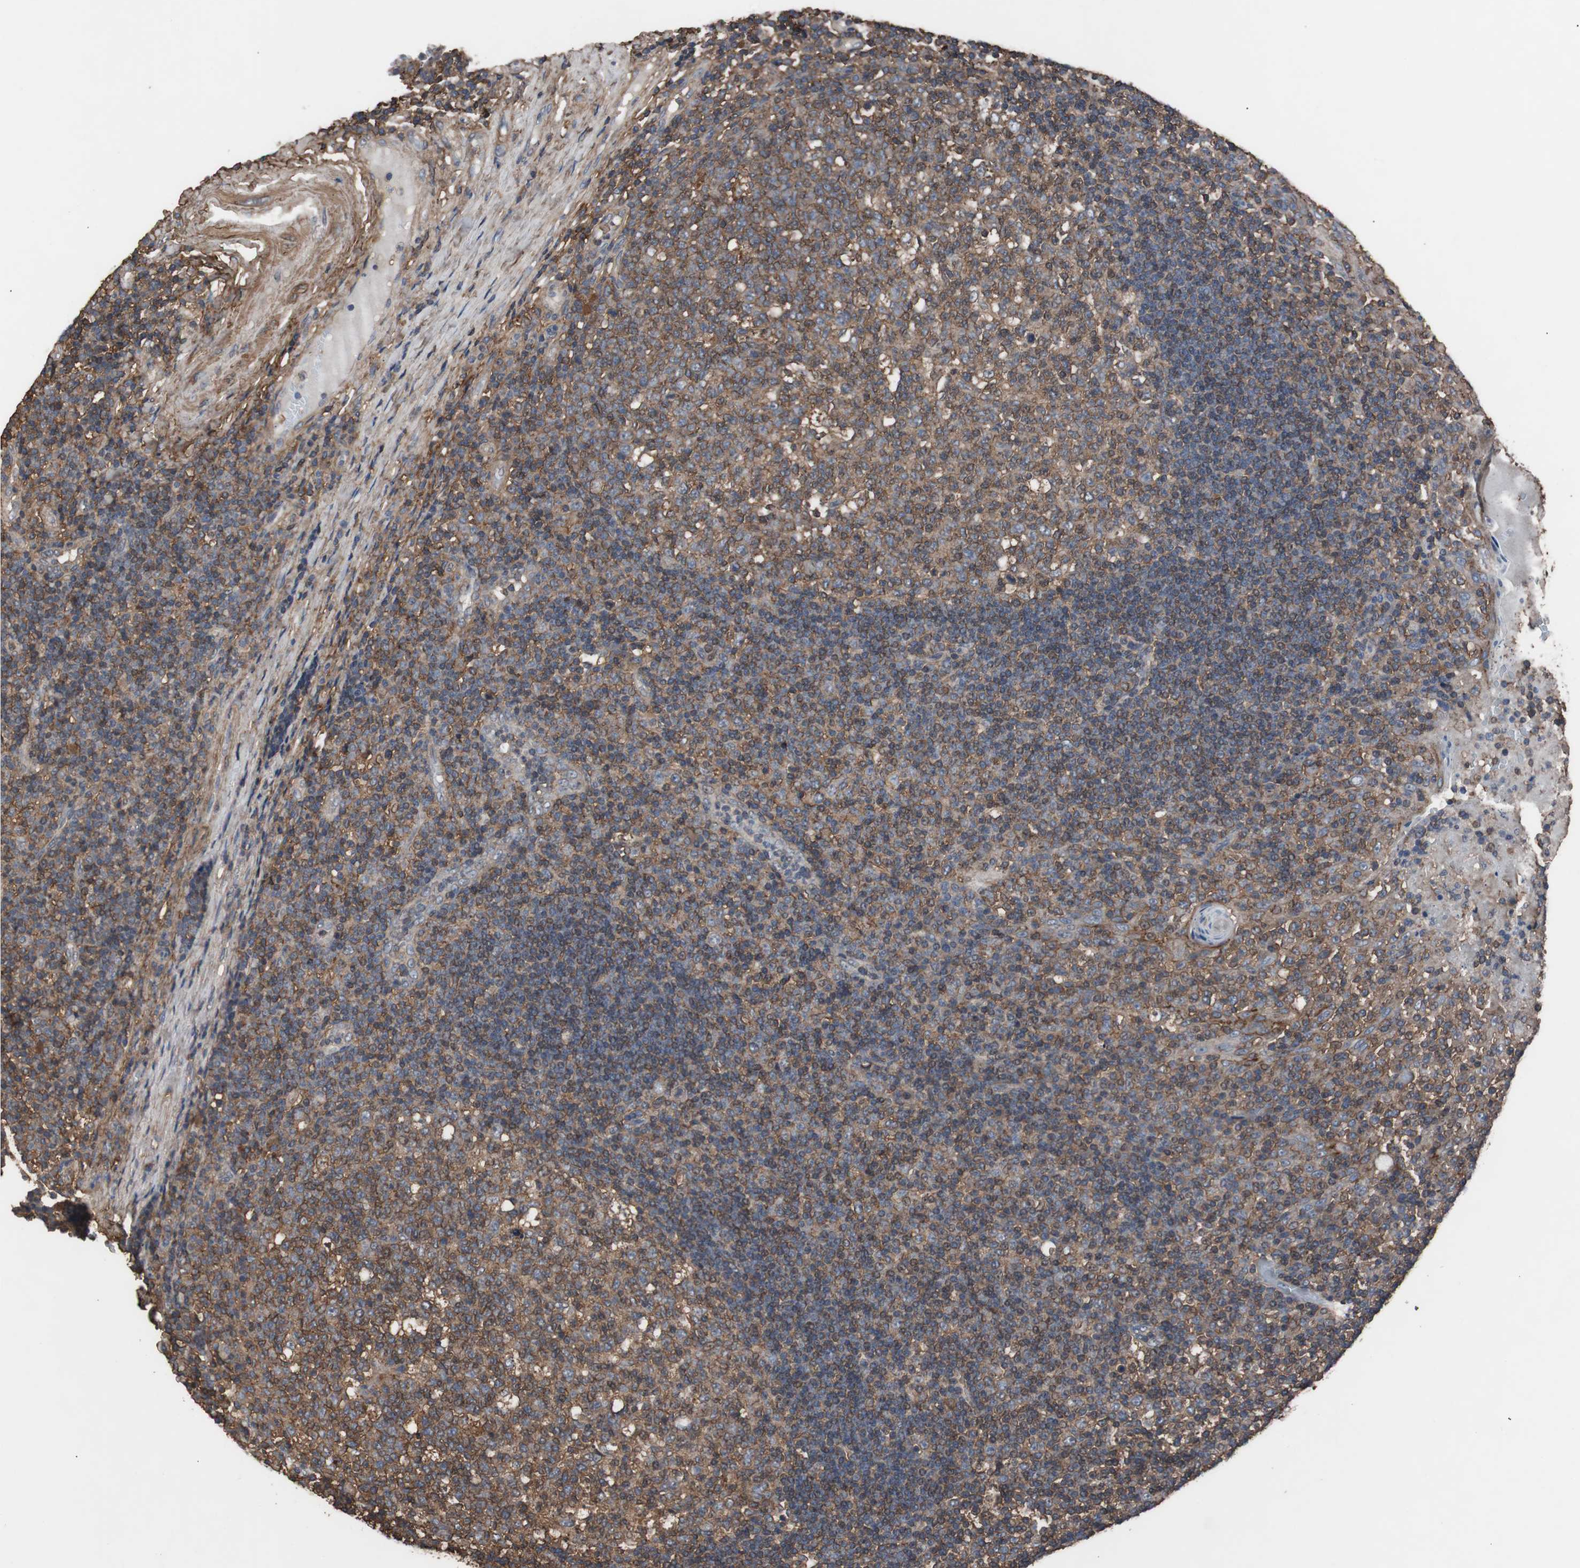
{"staining": {"intensity": "moderate", "quantity": ">75%", "location": "cytoplasmic/membranous"}, "tissue": "tonsil", "cell_type": "Germinal center cells", "image_type": "normal", "snomed": [{"axis": "morphology", "description": "Normal tissue, NOS"}, {"axis": "topography", "description": "Tonsil"}], "caption": "The histopathology image shows immunohistochemical staining of unremarkable tonsil. There is moderate cytoplasmic/membranous expression is present in approximately >75% of germinal center cells. (Stains: DAB (3,3'-diaminobenzidine) in brown, nuclei in blue, Microscopy: brightfield microscopy at high magnification).", "gene": "COL6A2", "patient": {"sex": "female", "age": 40}}